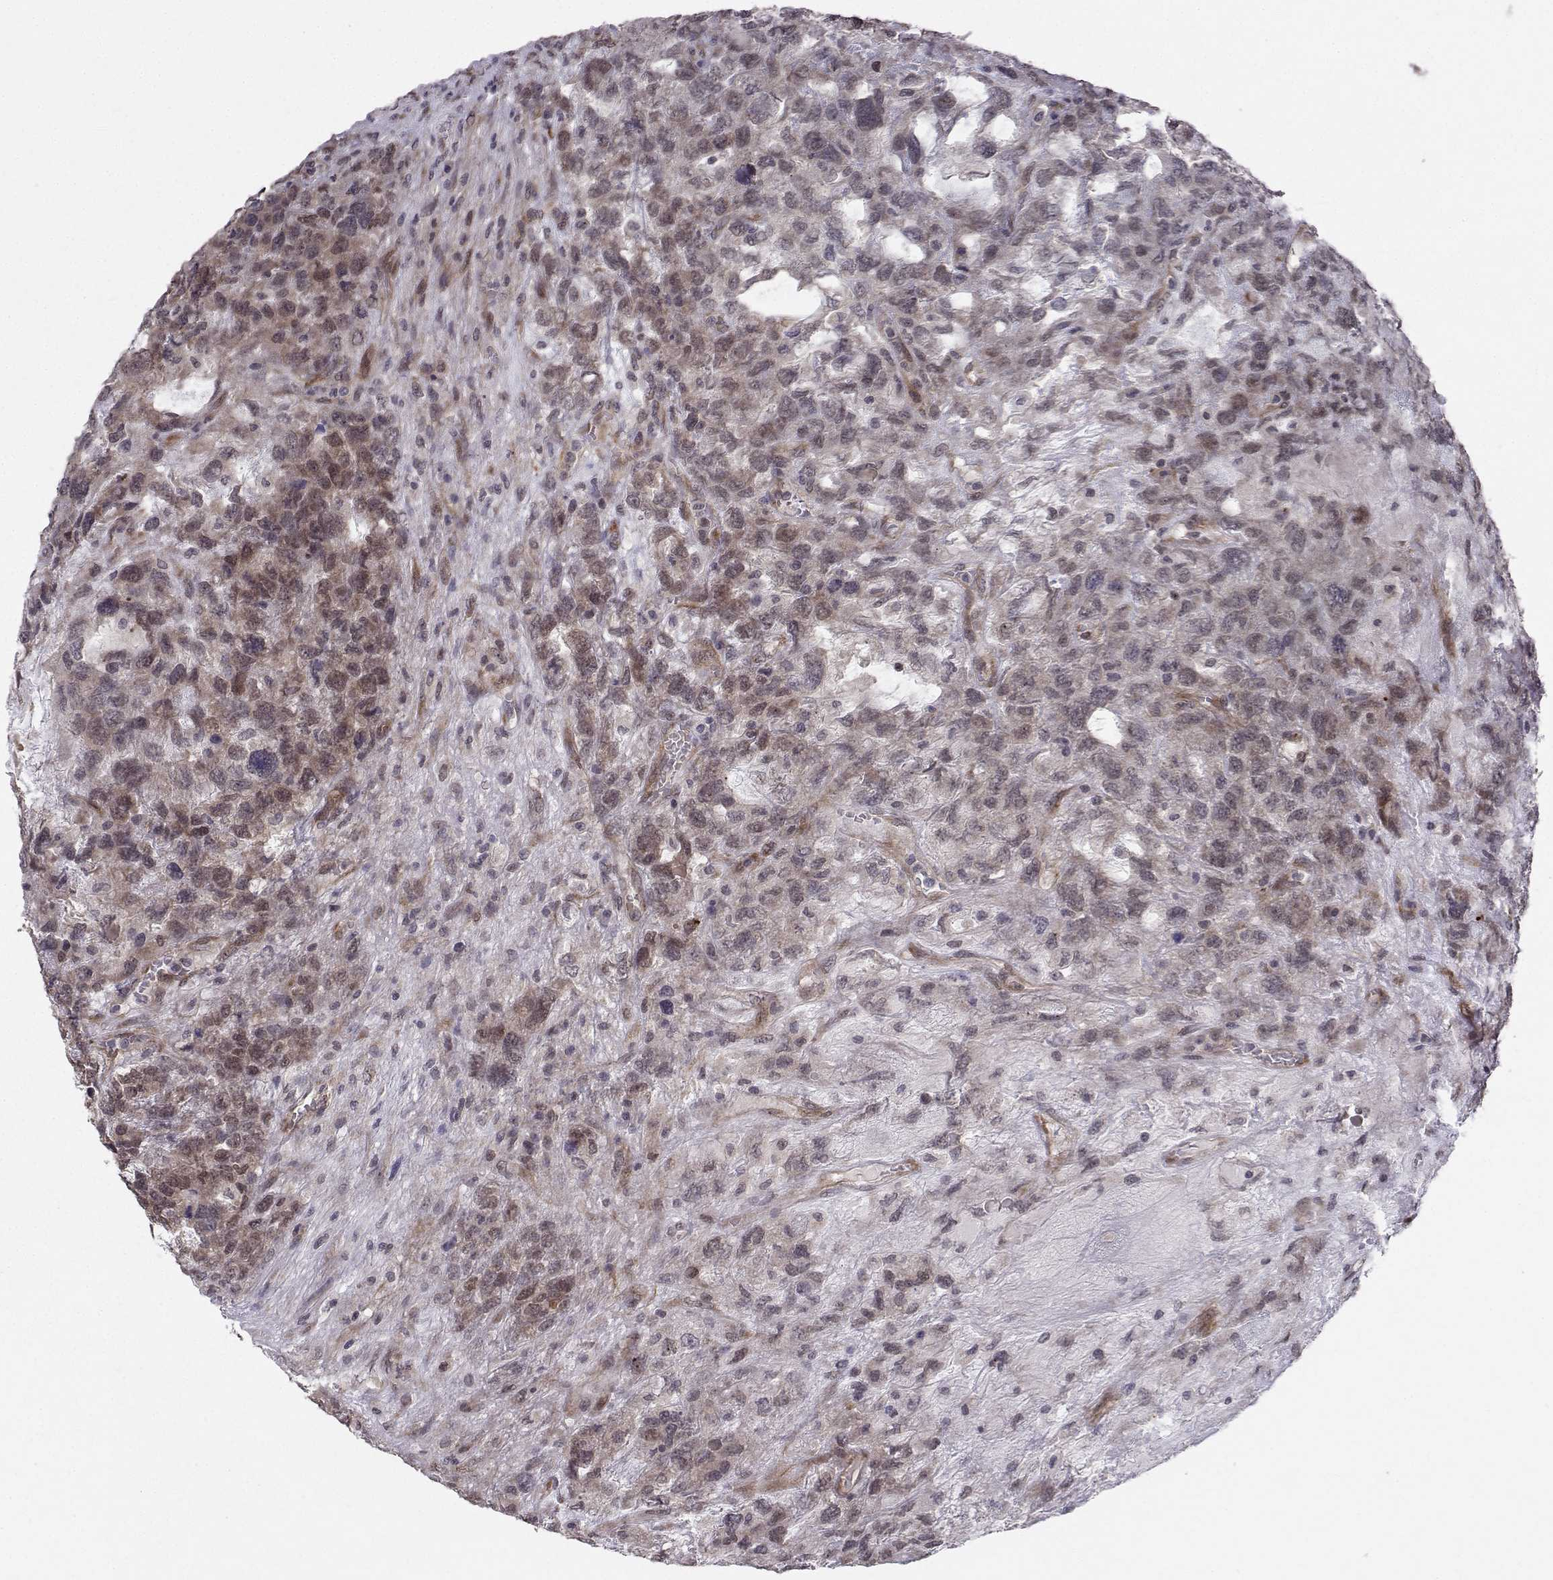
{"staining": {"intensity": "moderate", "quantity": "<25%", "location": "cytoplasmic/membranous"}, "tissue": "testis cancer", "cell_type": "Tumor cells", "image_type": "cancer", "snomed": [{"axis": "morphology", "description": "Seminoma, NOS"}, {"axis": "topography", "description": "Testis"}], "caption": "Testis cancer (seminoma) tissue displays moderate cytoplasmic/membranous positivity in approximately <25% of tumor cells, visualized by immunohistochemistry.", "gene": "PKN2", "patient": {"sex": "male", "age": 52}}